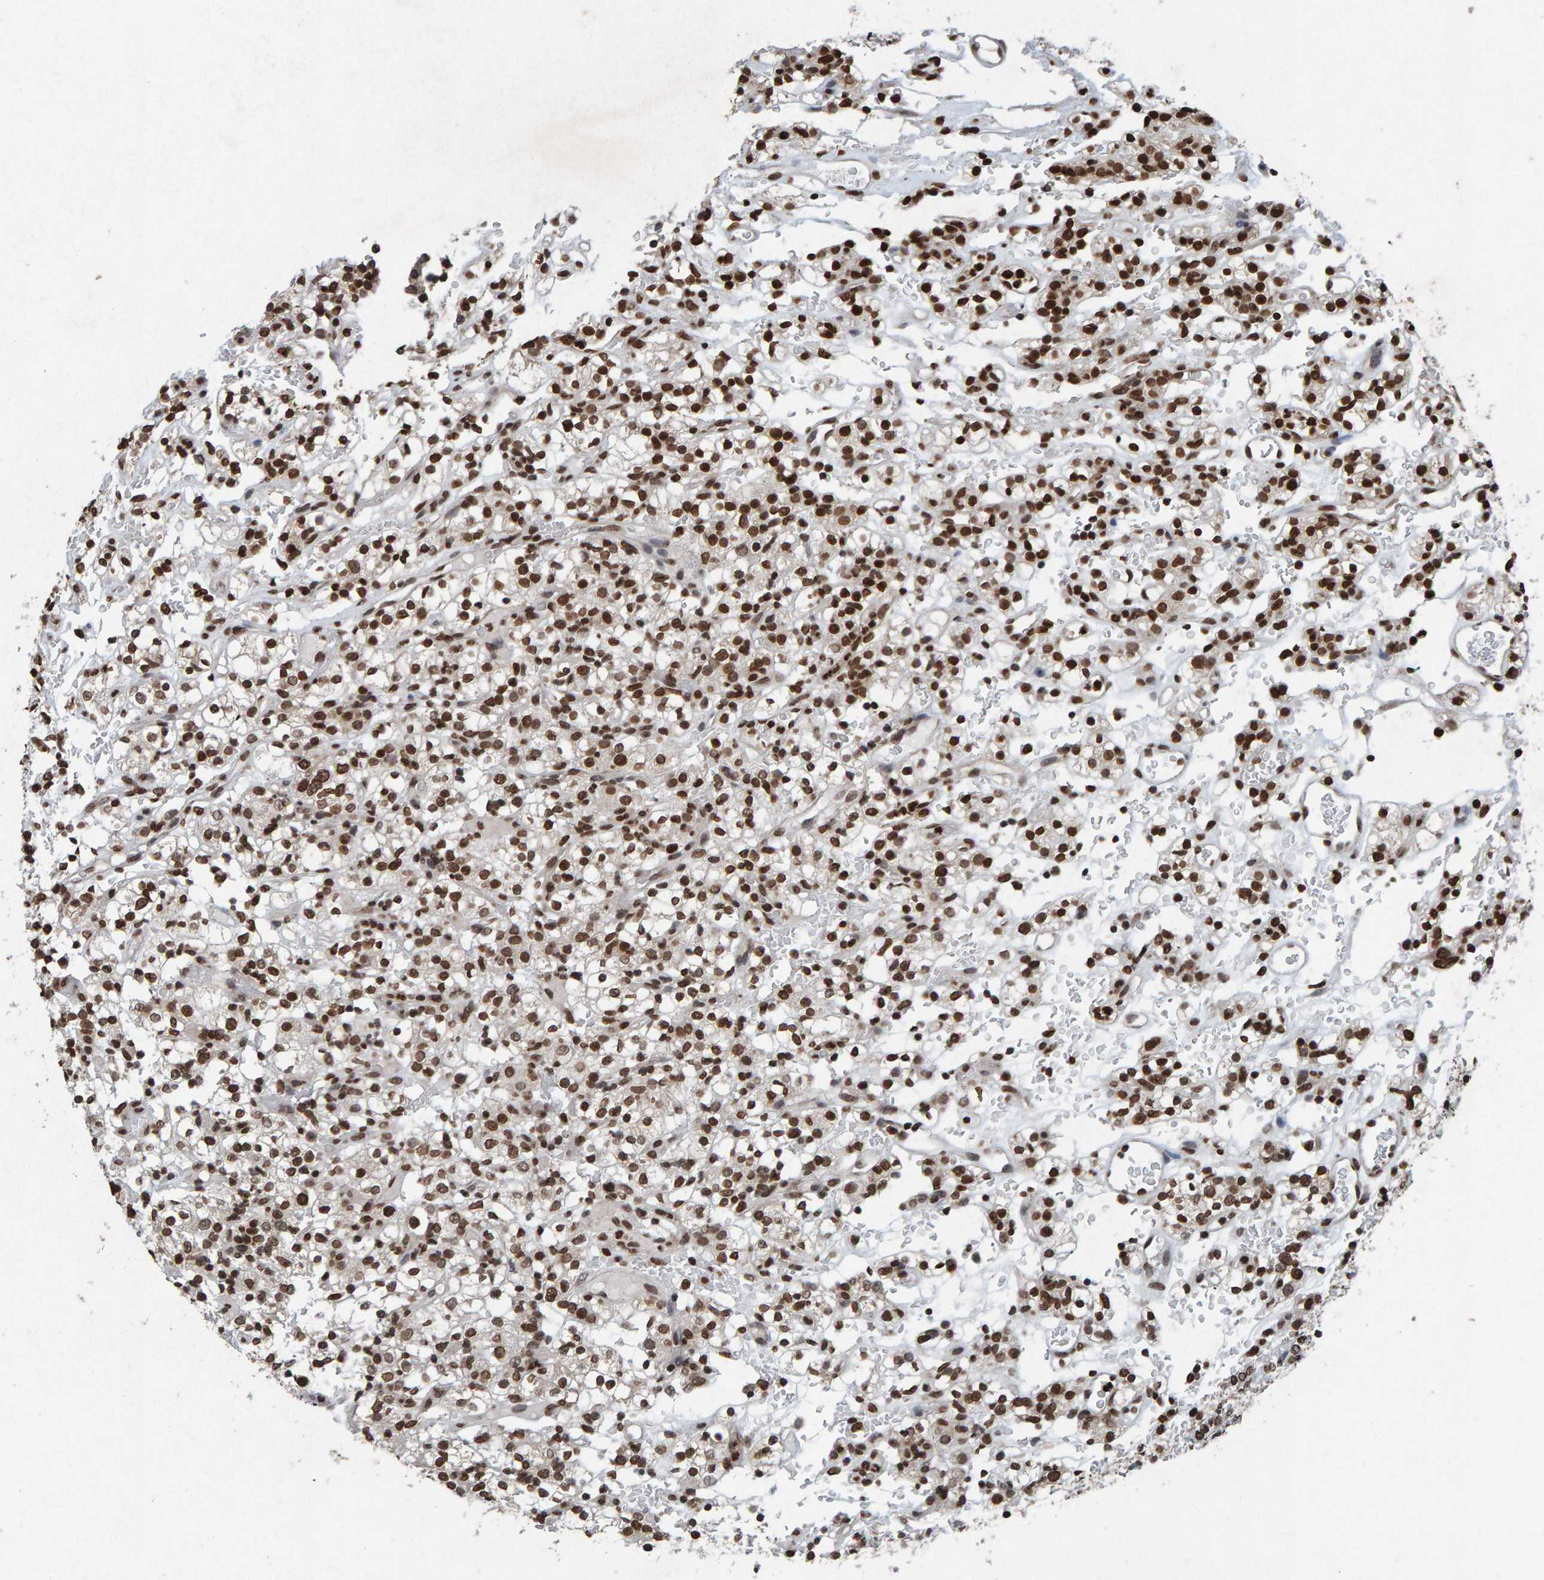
{"staining": {"intensity": "strong", "quantity": ">75%", "location": "nuclear"}, "tissue": "renal cancer", "cell_type": "Tumor cells", "image_type": "cancer", "snomed": [{"axis": "morphology", "description": "Normal tissue, NOS"}, {"axis": "morphology", "description": "Adenocarcinoma, NOS"}, {"axis": "topography", "description": "Kidney"}], "caption": "Renal cancer (adenocarcinoma) tissue exhibits strong nuclear staining in about >75% of tumor cells, visualized by immunohistochemistry.", "gene": "H2AZ1", "patient": {"sex": "female", "age": 72}}